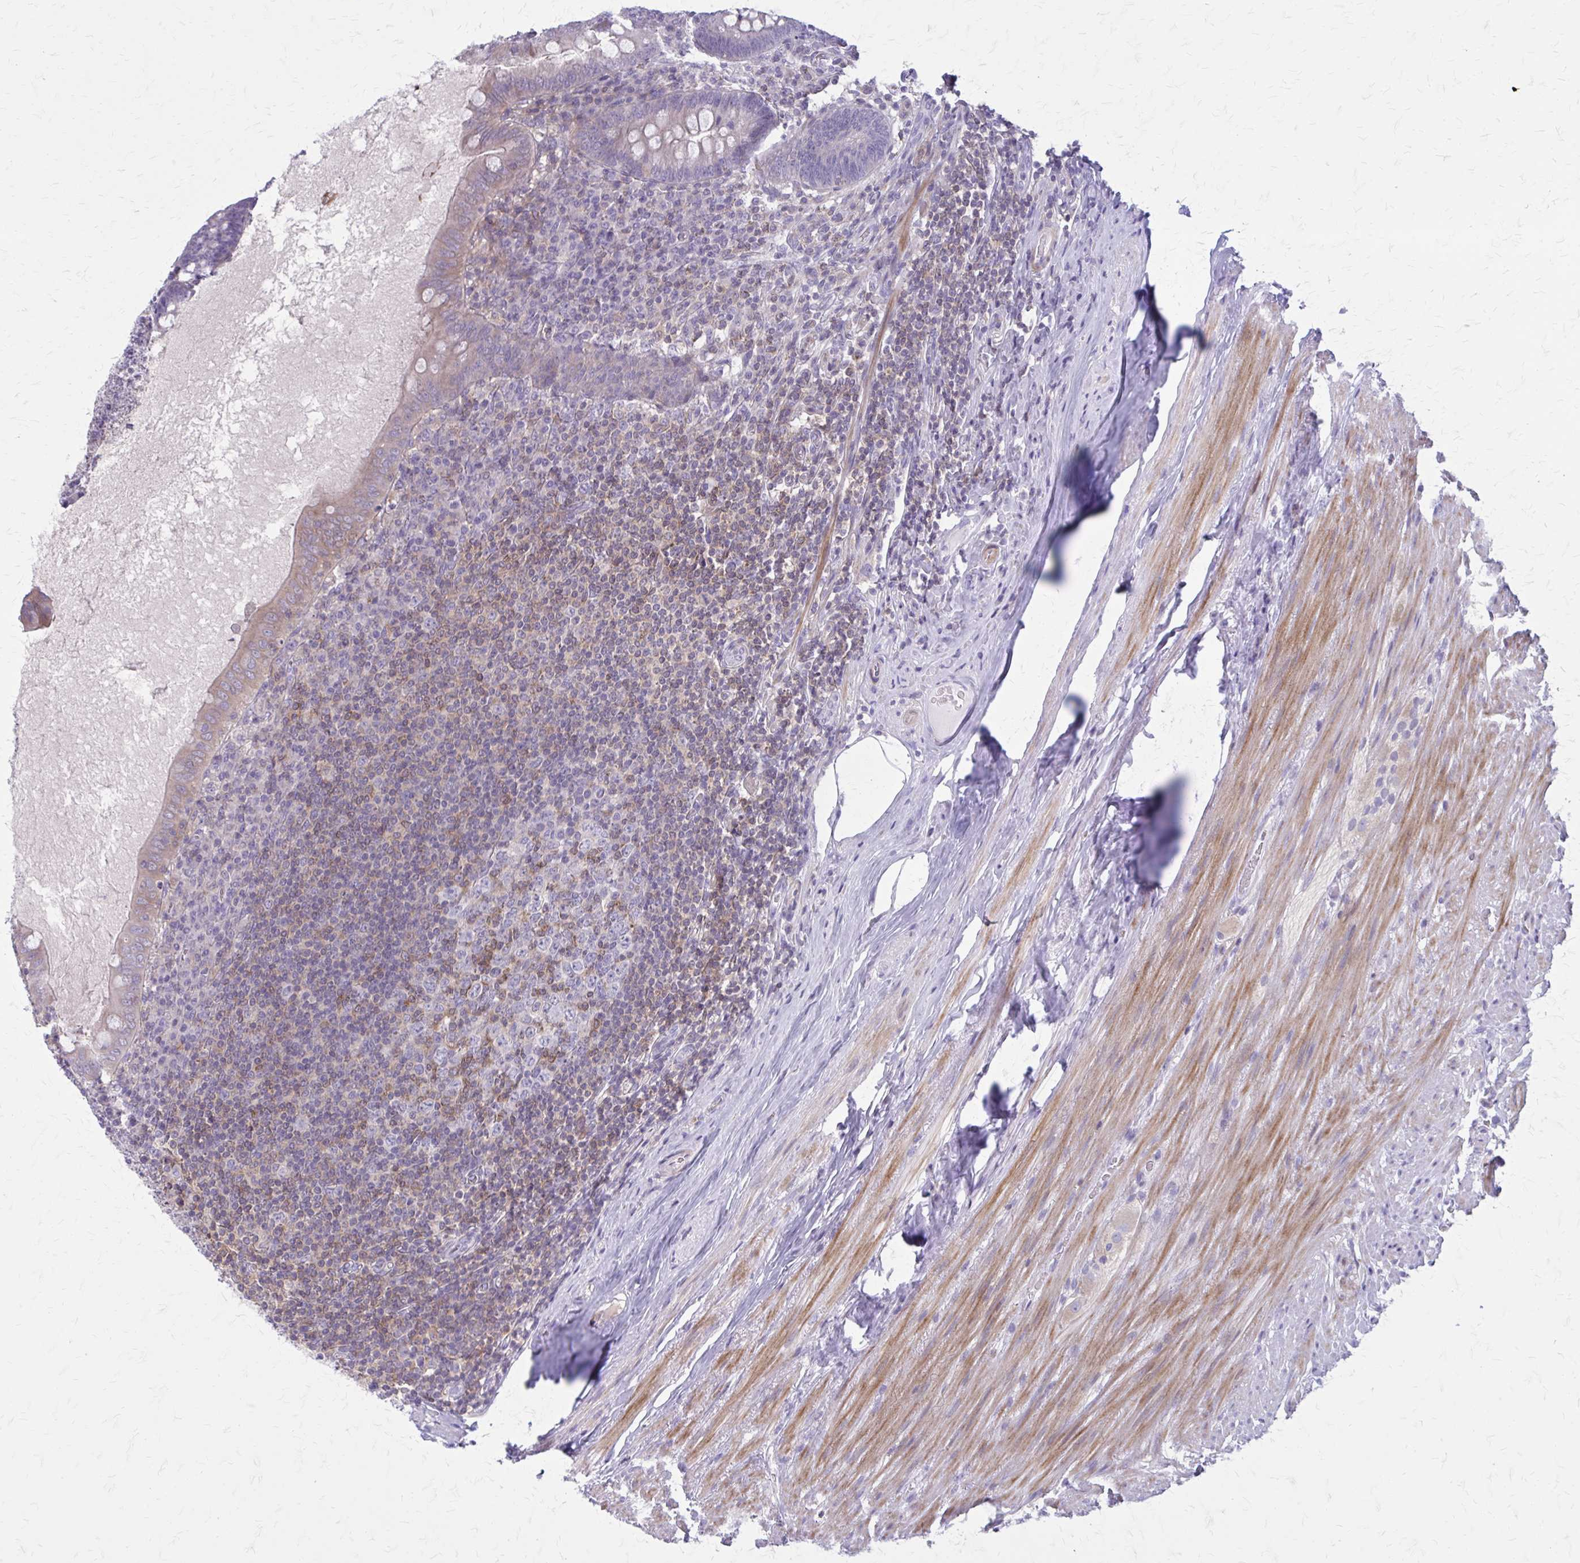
{"staining": {"intensity": "weak", "quantity": "25%-75%", "location": "cytoplasmic/membranous"}, "tissue": "appendix", "cell_type": "Glandular cells", "image_type": "normal", "snomed": [{"axis": "morphology", "description": "Normal tissue, NOS"}, {"axis": "topography", "description": "Appendix"}], "caption": "High-magnification brightfield microscopy of normal appendix stained with DAB (brown) and counterstained with hematoxylin (blue). glandular cells exhibit weak cytoplasmic/membranous positivity is identified in about25%-75% of cells.", "gene": "PITPNM1", "patient": {"sex": "male", "age": 71}}